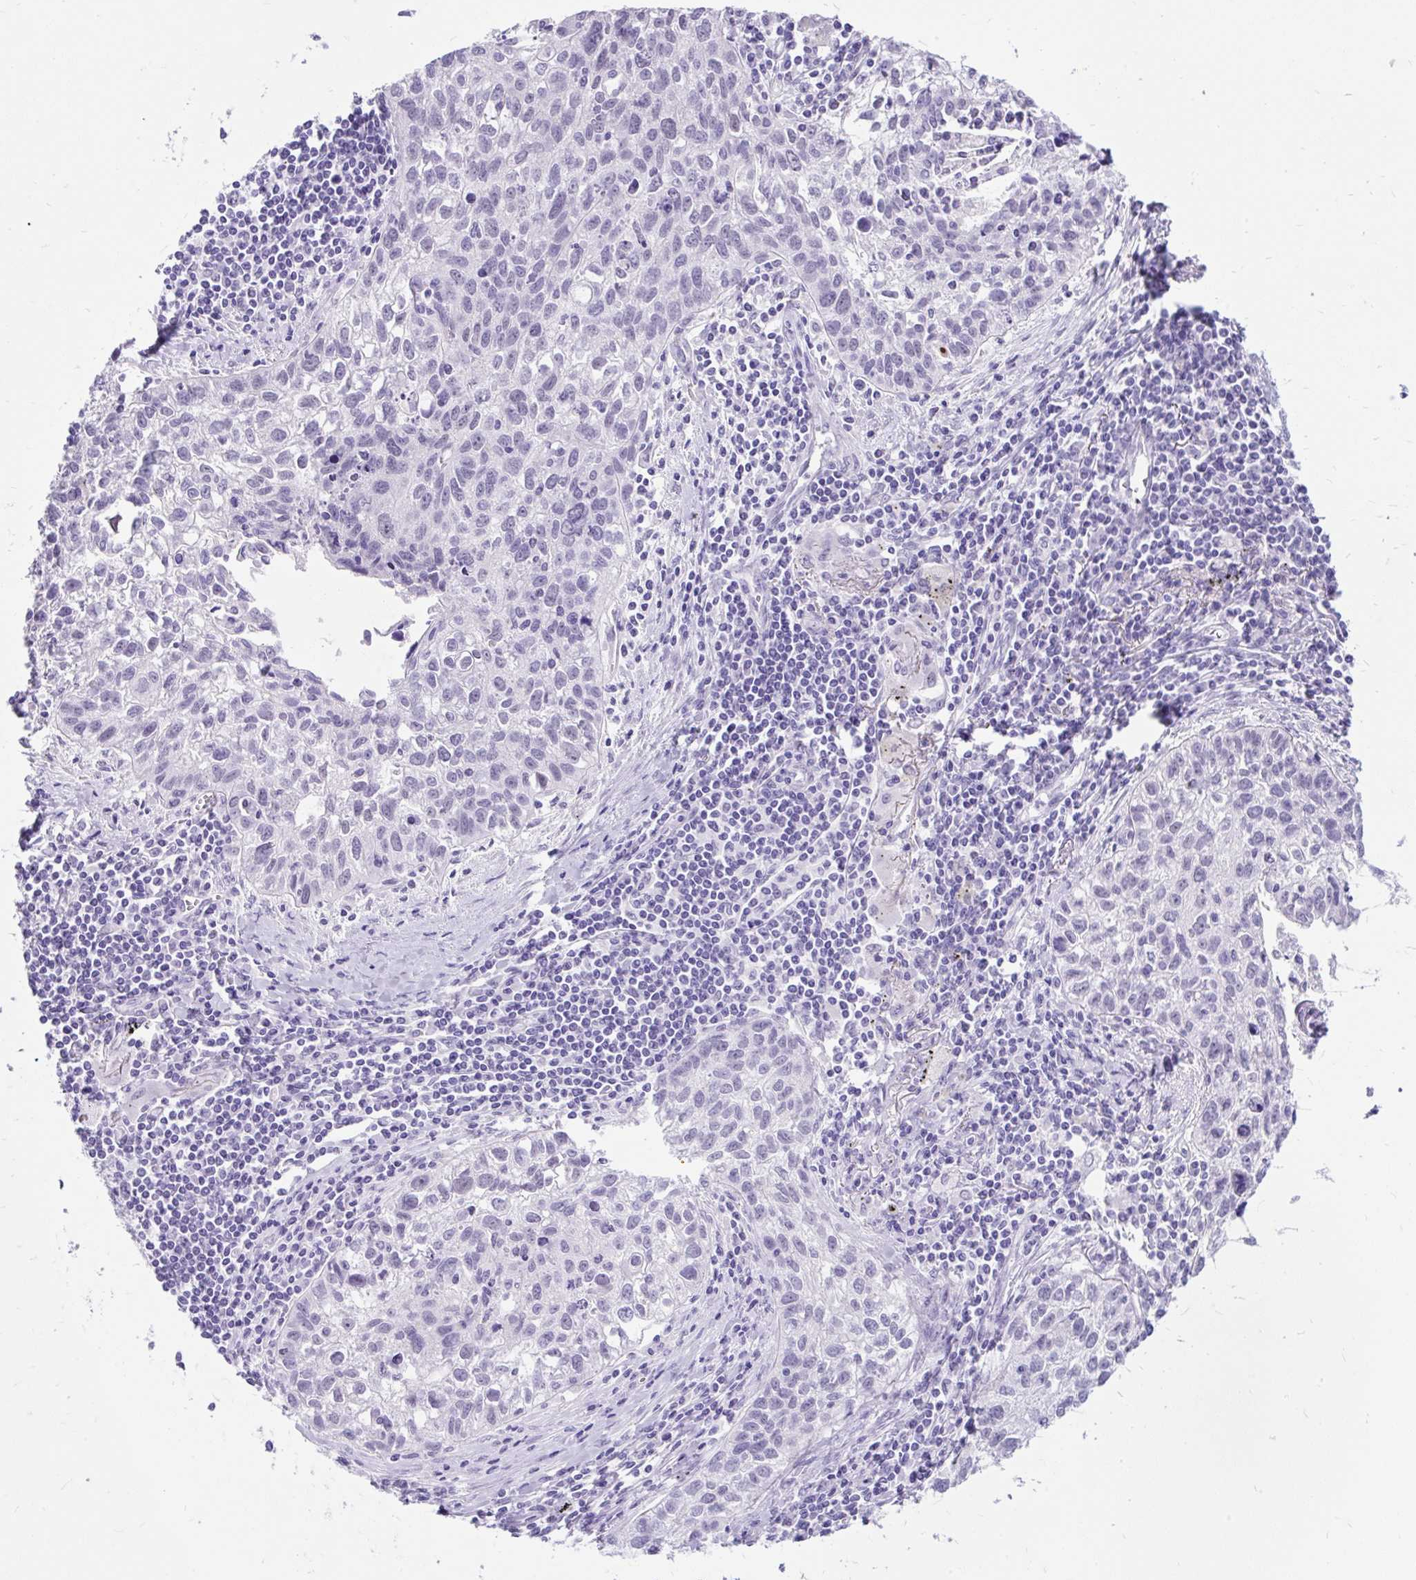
{"staining": {"intensity": "negative", "quantity": "none", "location": "none"}, "tissue": "lung cancer", "cell_type": "Tumor cells", "image_type": "cancer", "snomed": [{"axis": "morphology", "description": "Squamous cell carcinoma, NOS"}, {"axis": "topography", "description": "Lung"}], "caption": "Tumor cells show no significant protein staining in squamous cell carcinoma (lung). (Brightfield microscopy of DAB IHC at high magnification).", "gene": "SCGB1A1", "patient": {"sex": "male", "age": 74}}